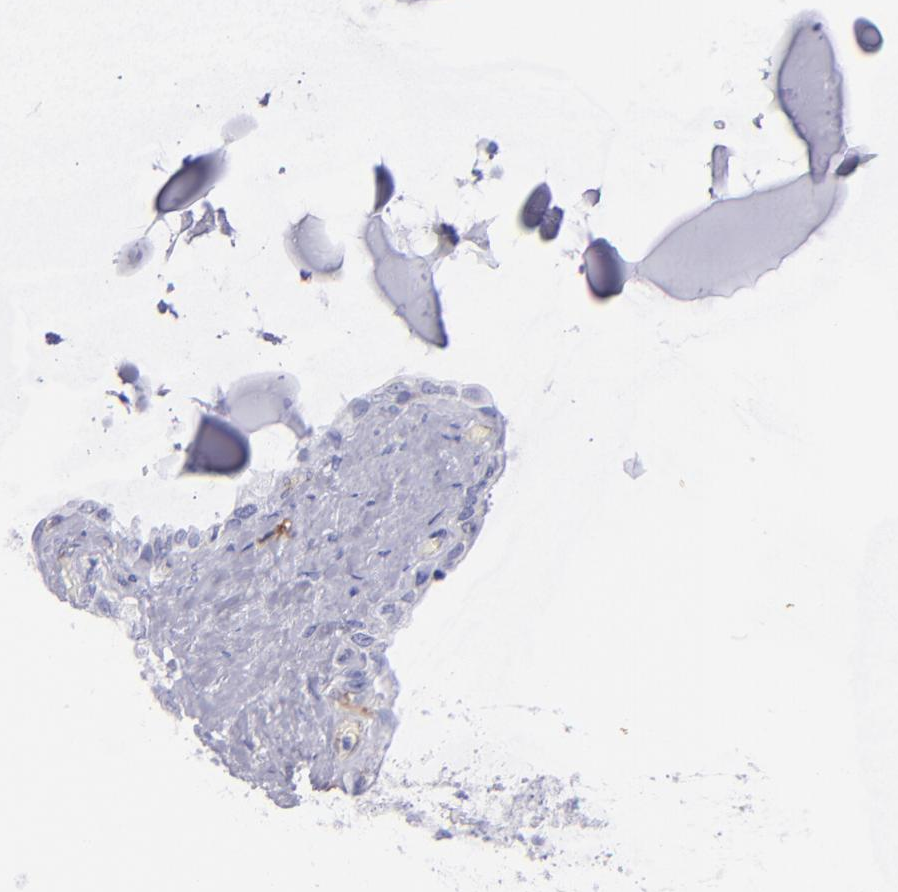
{"staining": {"intensity": "negative", "quantity": "none", "location": "none"}, "tissue": "seminal vesicle", "cell_type": "Glandular cells", "image_type": "normal", "snomed": [{"axis": "morphology", "description": "Normal tissue, NOS"}, {"axis": "morphology", "description": "Inflammation, NOS"}, {"axis": "topography", "description": "Urinary bladder"}, {"axis": "topography", "description": "Prostate"}, {"axis": "topography", "description": "Seminal veicle"}], "caption": "IHC of unremarkable human seminal vesicle demonstrates no expression in glandular cells. (Stains: DAB immunohistochemistry with hematoxylin counter stain, Microscopy: brightfield microscopy at high magnification).", "gene": "ENTPD1", "patient": {"sex": "male", "age": 82}}